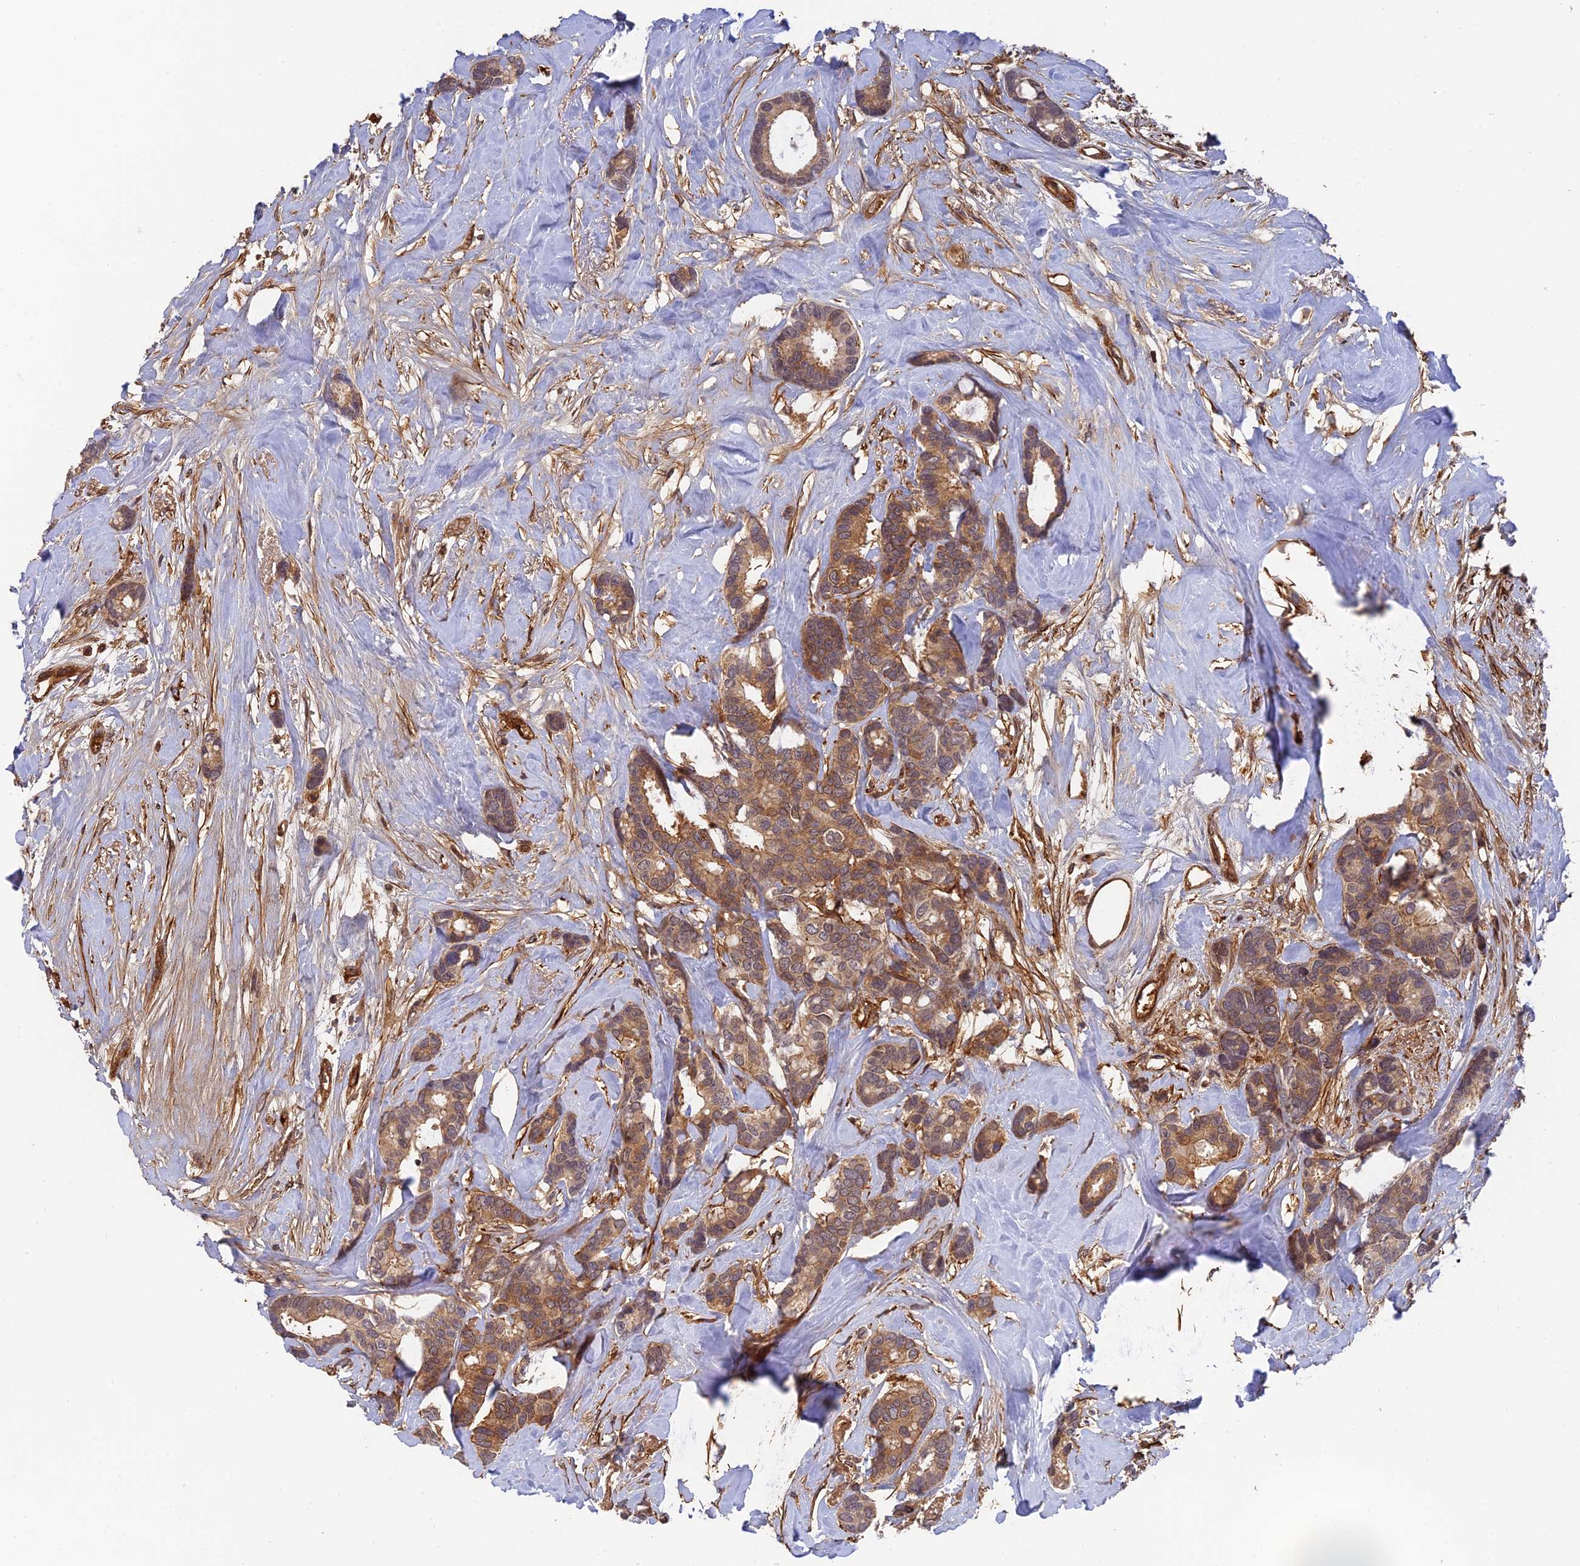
{"staining": {"intensity": "moderate", "quantity": ">75%", "location": "cytoplasmic/membranous"}, "tissue": "breast cancer", "cell_type": "Tumor cells", "image_type": "cancer", "snomed": [{"axis": "morphology", "description": "Duct carcinoma"}, {"axis": "topography", "description": "Breast"}], "caption": "Immunohistochemical staining of infiltrating ductal carcinoma (breast) demonstrates medium levels of moderate cytoplasmic/membranous expression in approximately >75% of tumor cells.", "gene": "OSBPL1A", "patient": {"sex": "female", "age": 87}}